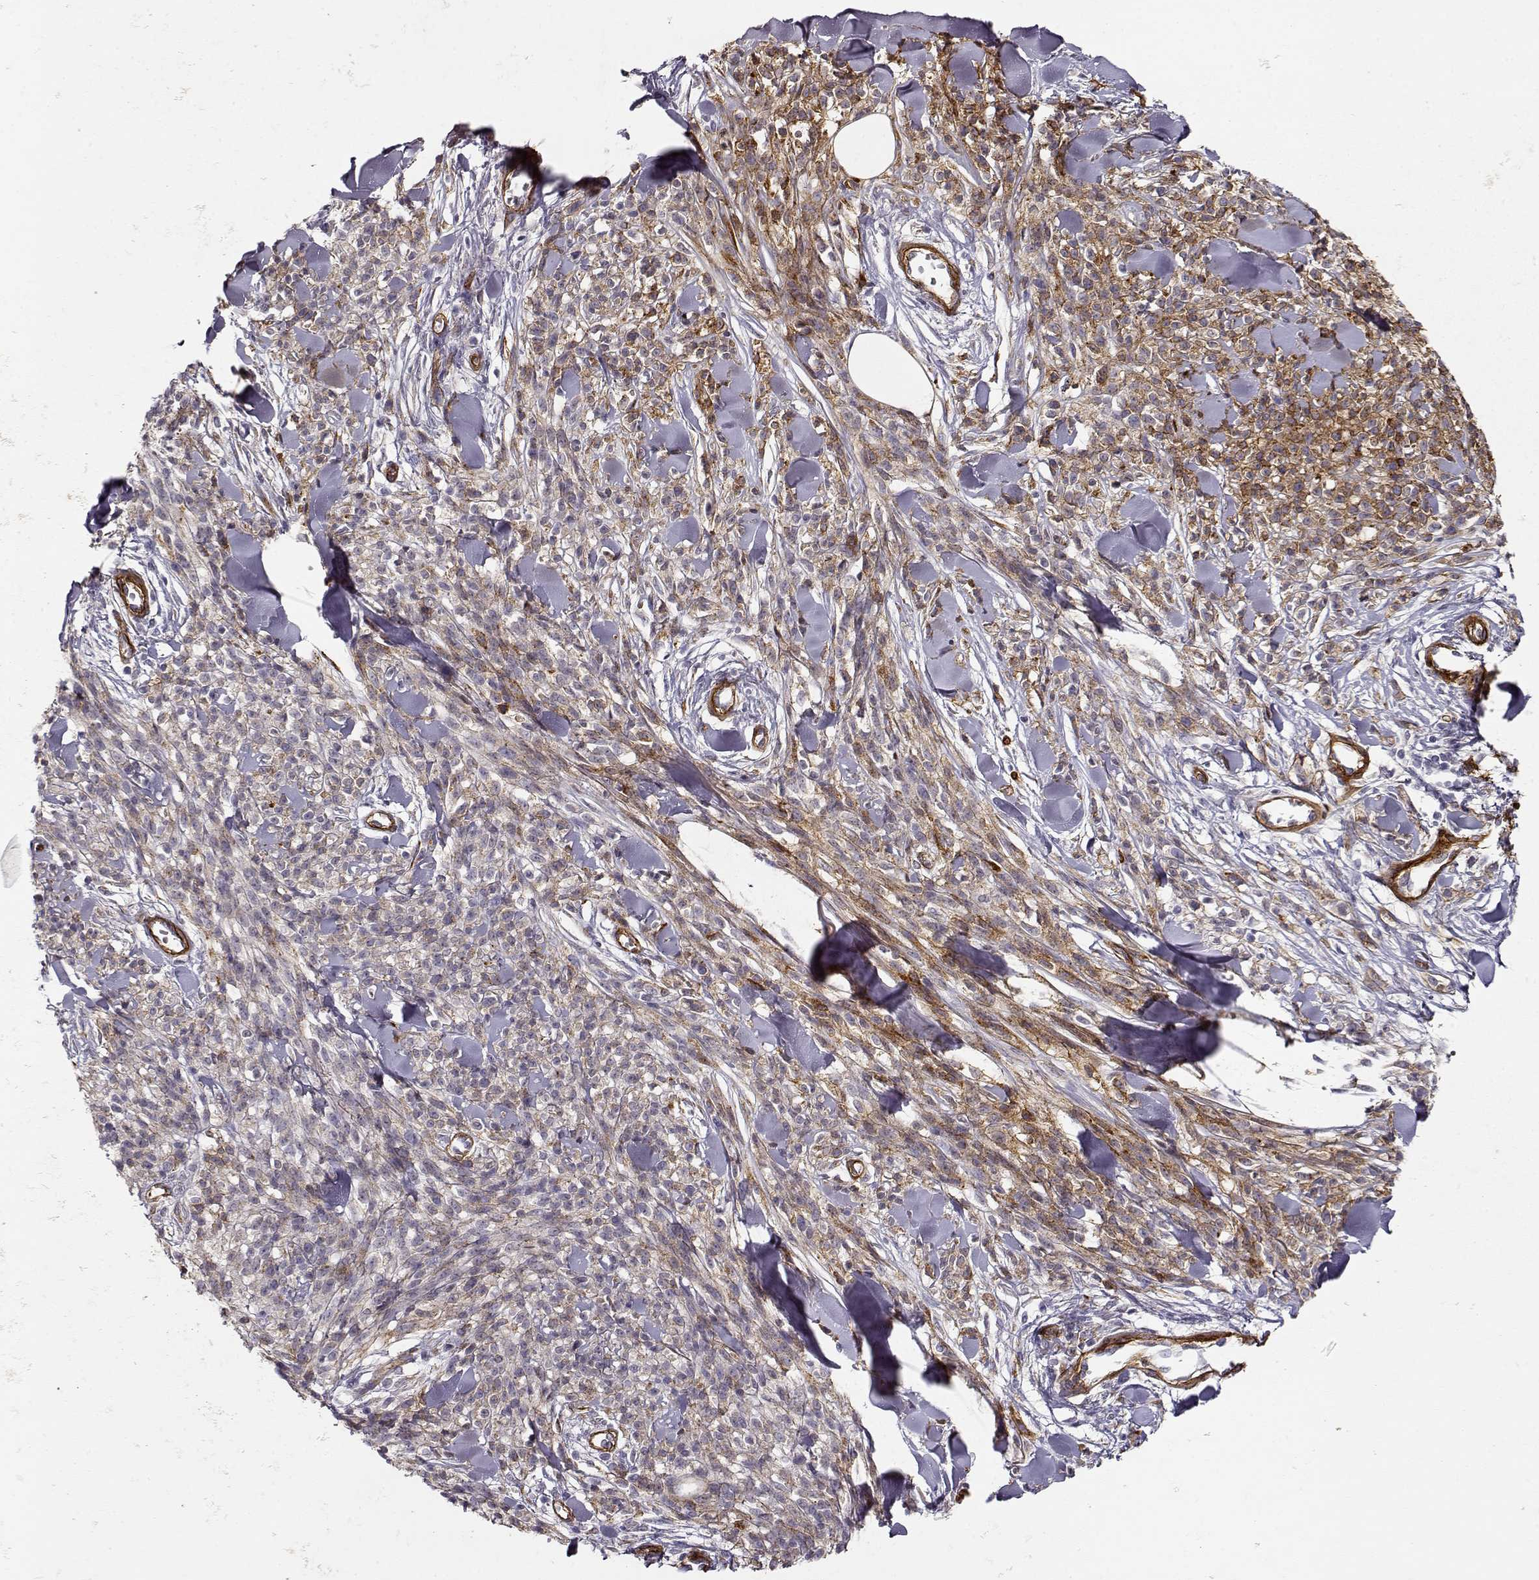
{"staining": {"intensity": "moderate", "quantity": "<25%", "location": "cytoplasmic/membranous"}, "tissue": "melanoma", "cell_type": "Tumor cells", "image_type": "cancer", "snomed": [{"axis": "morphology", "description": "Malignant melanoma, NOS"}, {"axis": "topography", "description": "Skin"}, {"axis": "topography", "description": "Skin of trunk"}], "caption": "Protein expression analysis of human melanoma reveals moderate cytoplasmic/membranous expression in approximately <25% of tumor cells.", "gene": "LAMC1", "patient": {"sex": "male", "age": 74}}